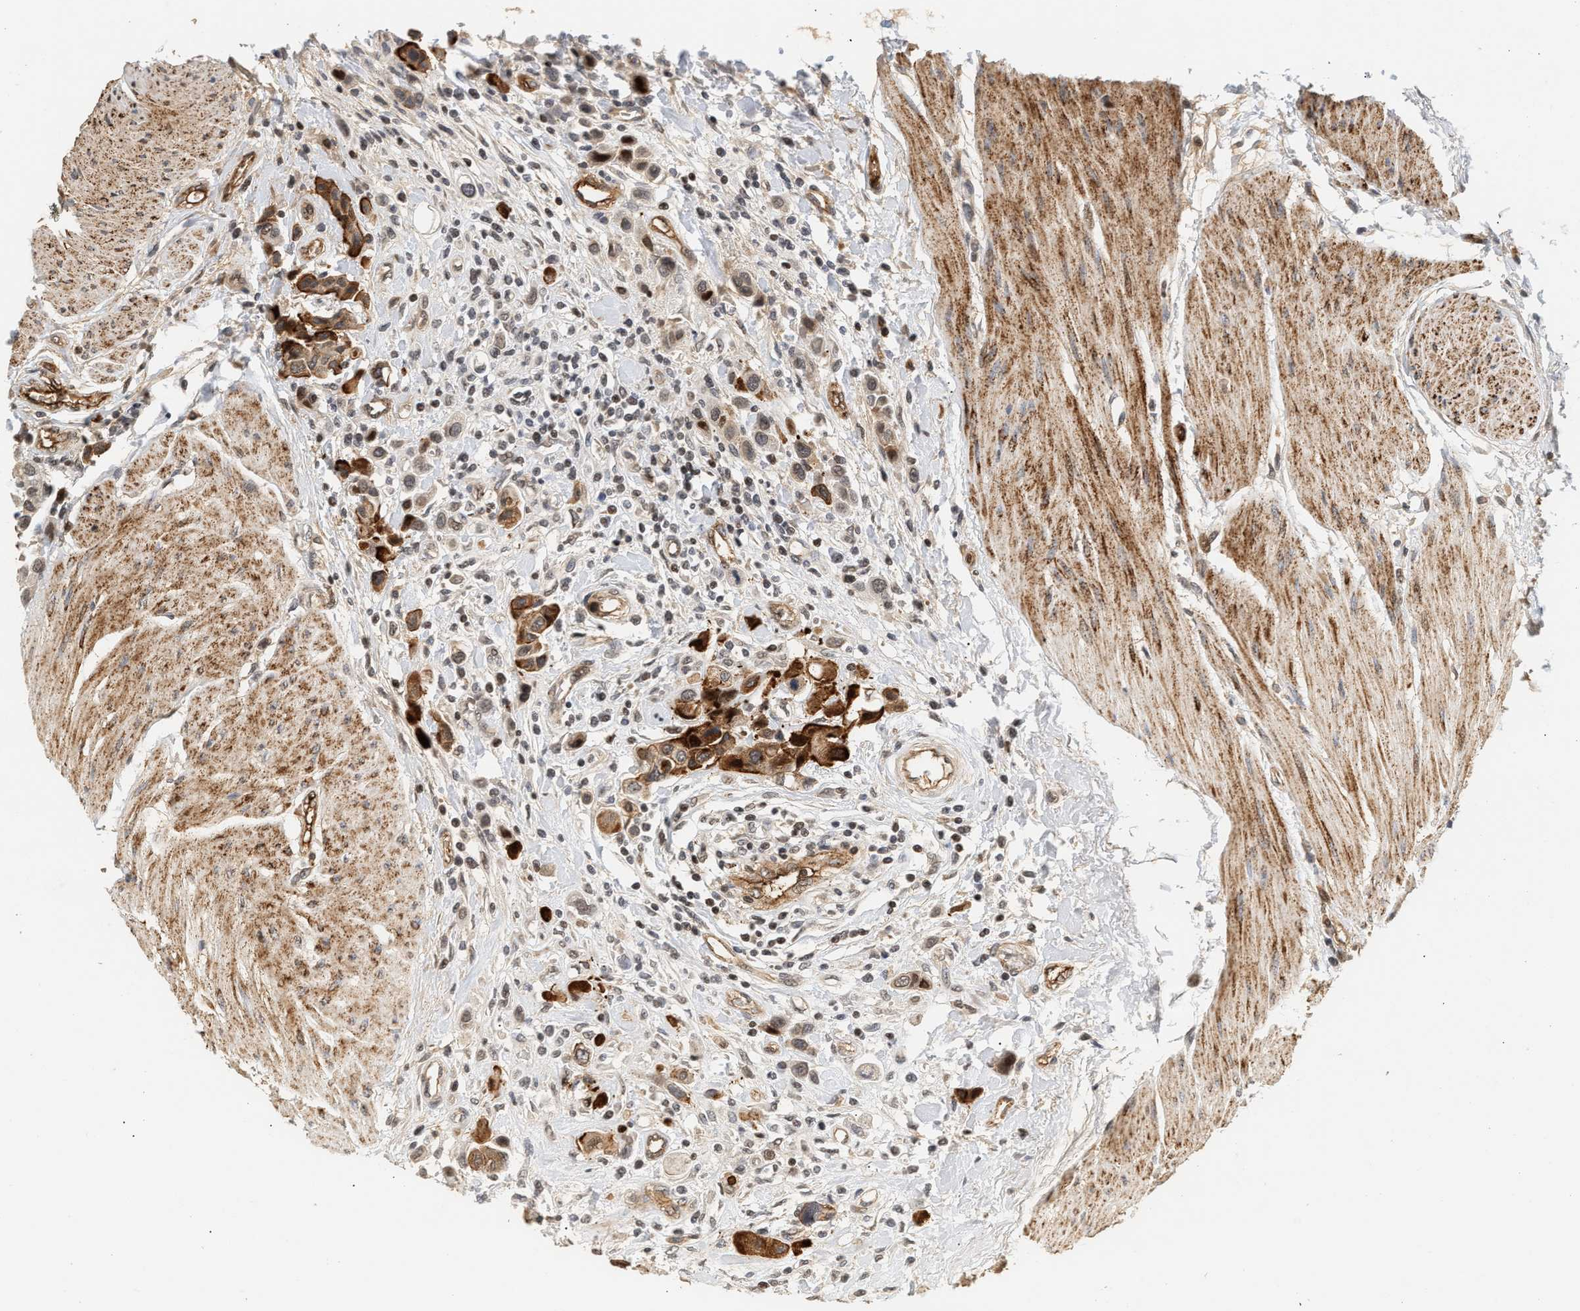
{"staining": {"intensity": "strong", "quantity": ">75%", "location": "cytoplasmic/membranous"}, "tissue": "urothelial cancer", "cell_type": "Tumor cells", "image_type": "cancer", "snomed": [{"axis": "morphology", "description": "Urothelial carcinoma, High grade"}, {"axis": "topography", "description": "Urinary bladder"}], "caption": "Immunohistochemical staining of human urothelial cancer exhibits high levels of strong cytoplasmic/membranous protein staining in approximately >75% of tumor cells.", "gene": "PLXND1", "patient": {"sex": "male", "age": 50}}